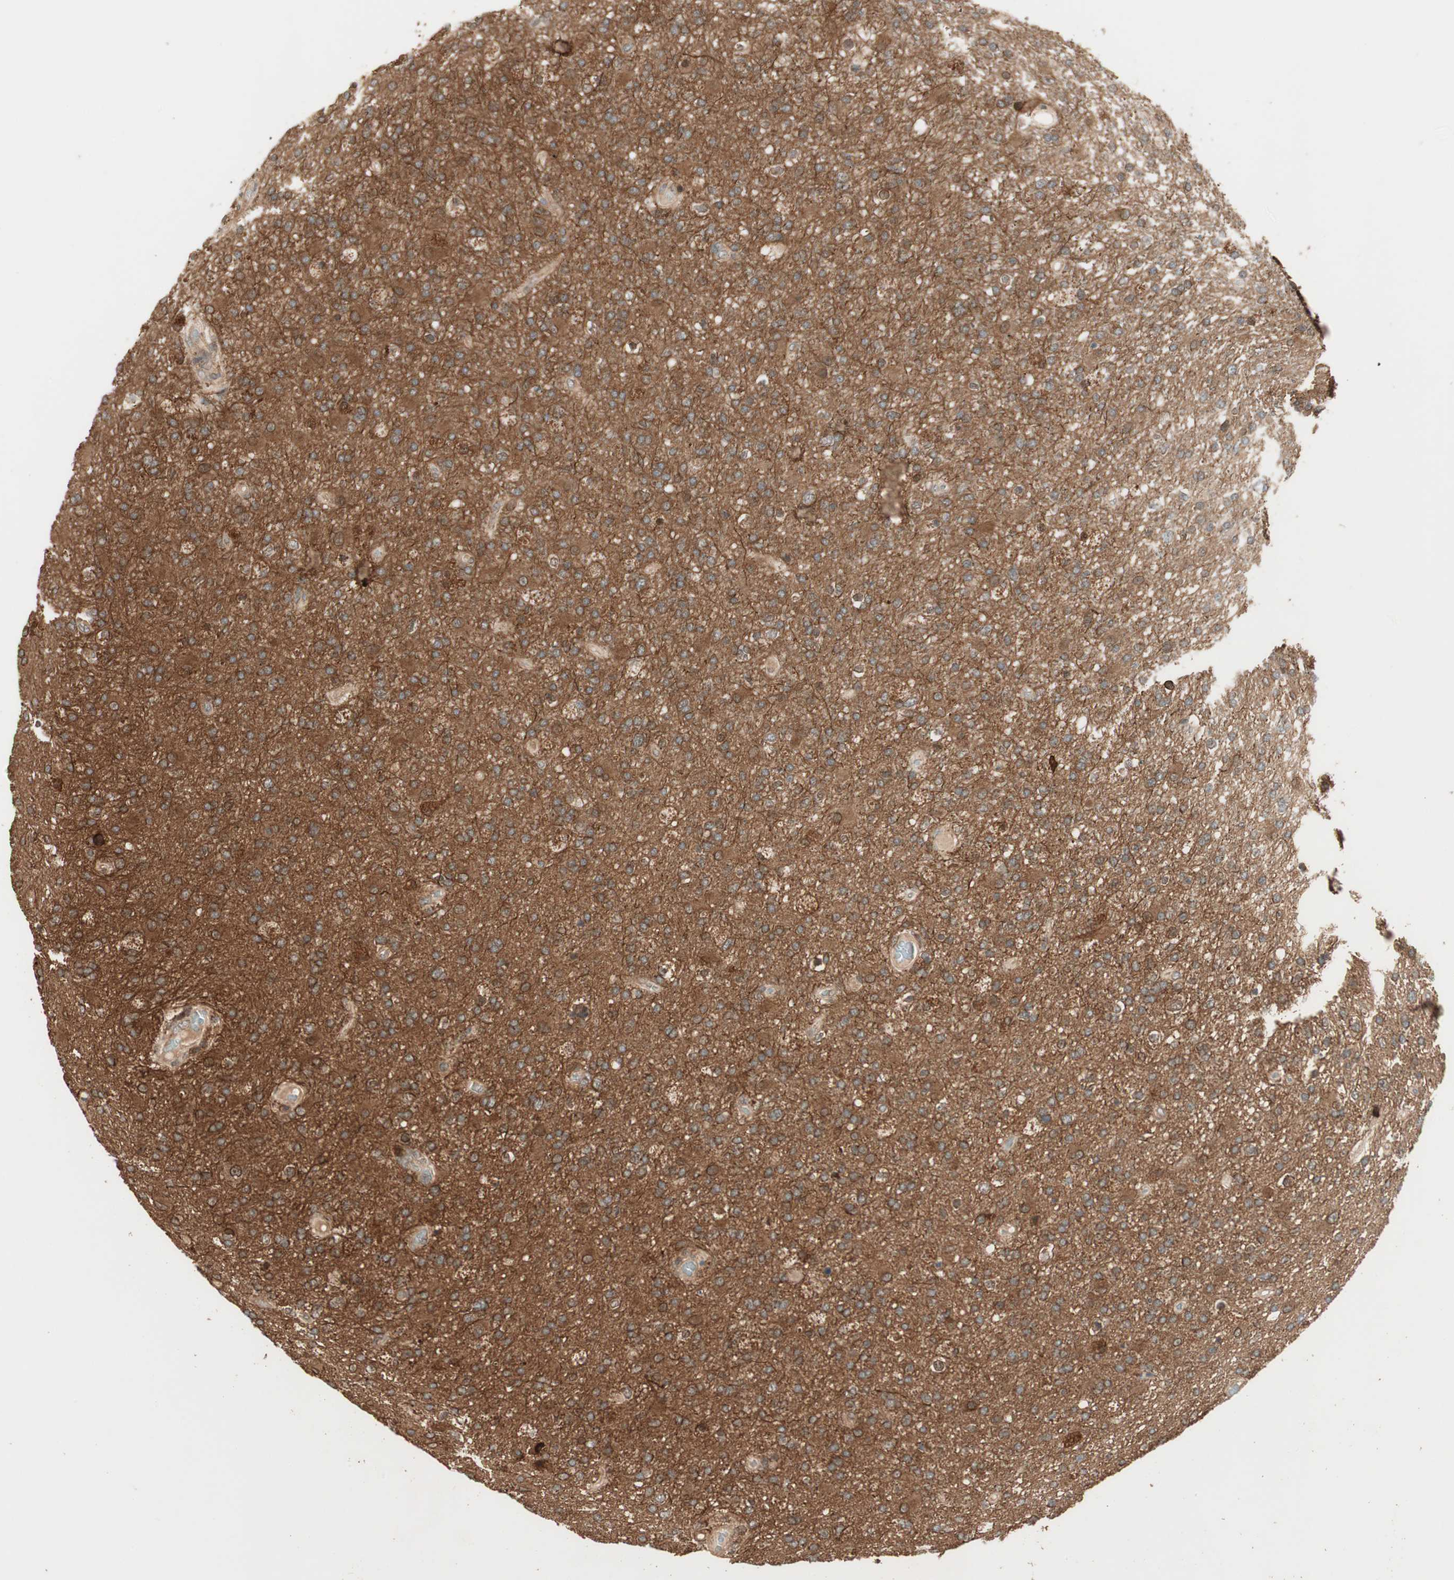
{"staining": {"intensity": "strong", "quantity": ">75%", "location": "cytoplasmic/membranous,nuclear"}, "tissue": "glioma", "cell_type": "Tumor cells", "image_type": "cancer", "snomed": [{"axis": "morphology", "description": "Glioma, malignant, High grade"}, {"axis": "topography", "description": "Brain"}], "caption": "Immunohistochemistry (IHC) histopathology image of human malignant glioma (high-grade) stained for a protein (brown), which displays high levels of strong cytoplasmic/membranous and nuclear staining in approximately >75% of tumor cells.", "gene": "CNOT4", "patient": {"sex": "male", "age": 33}}